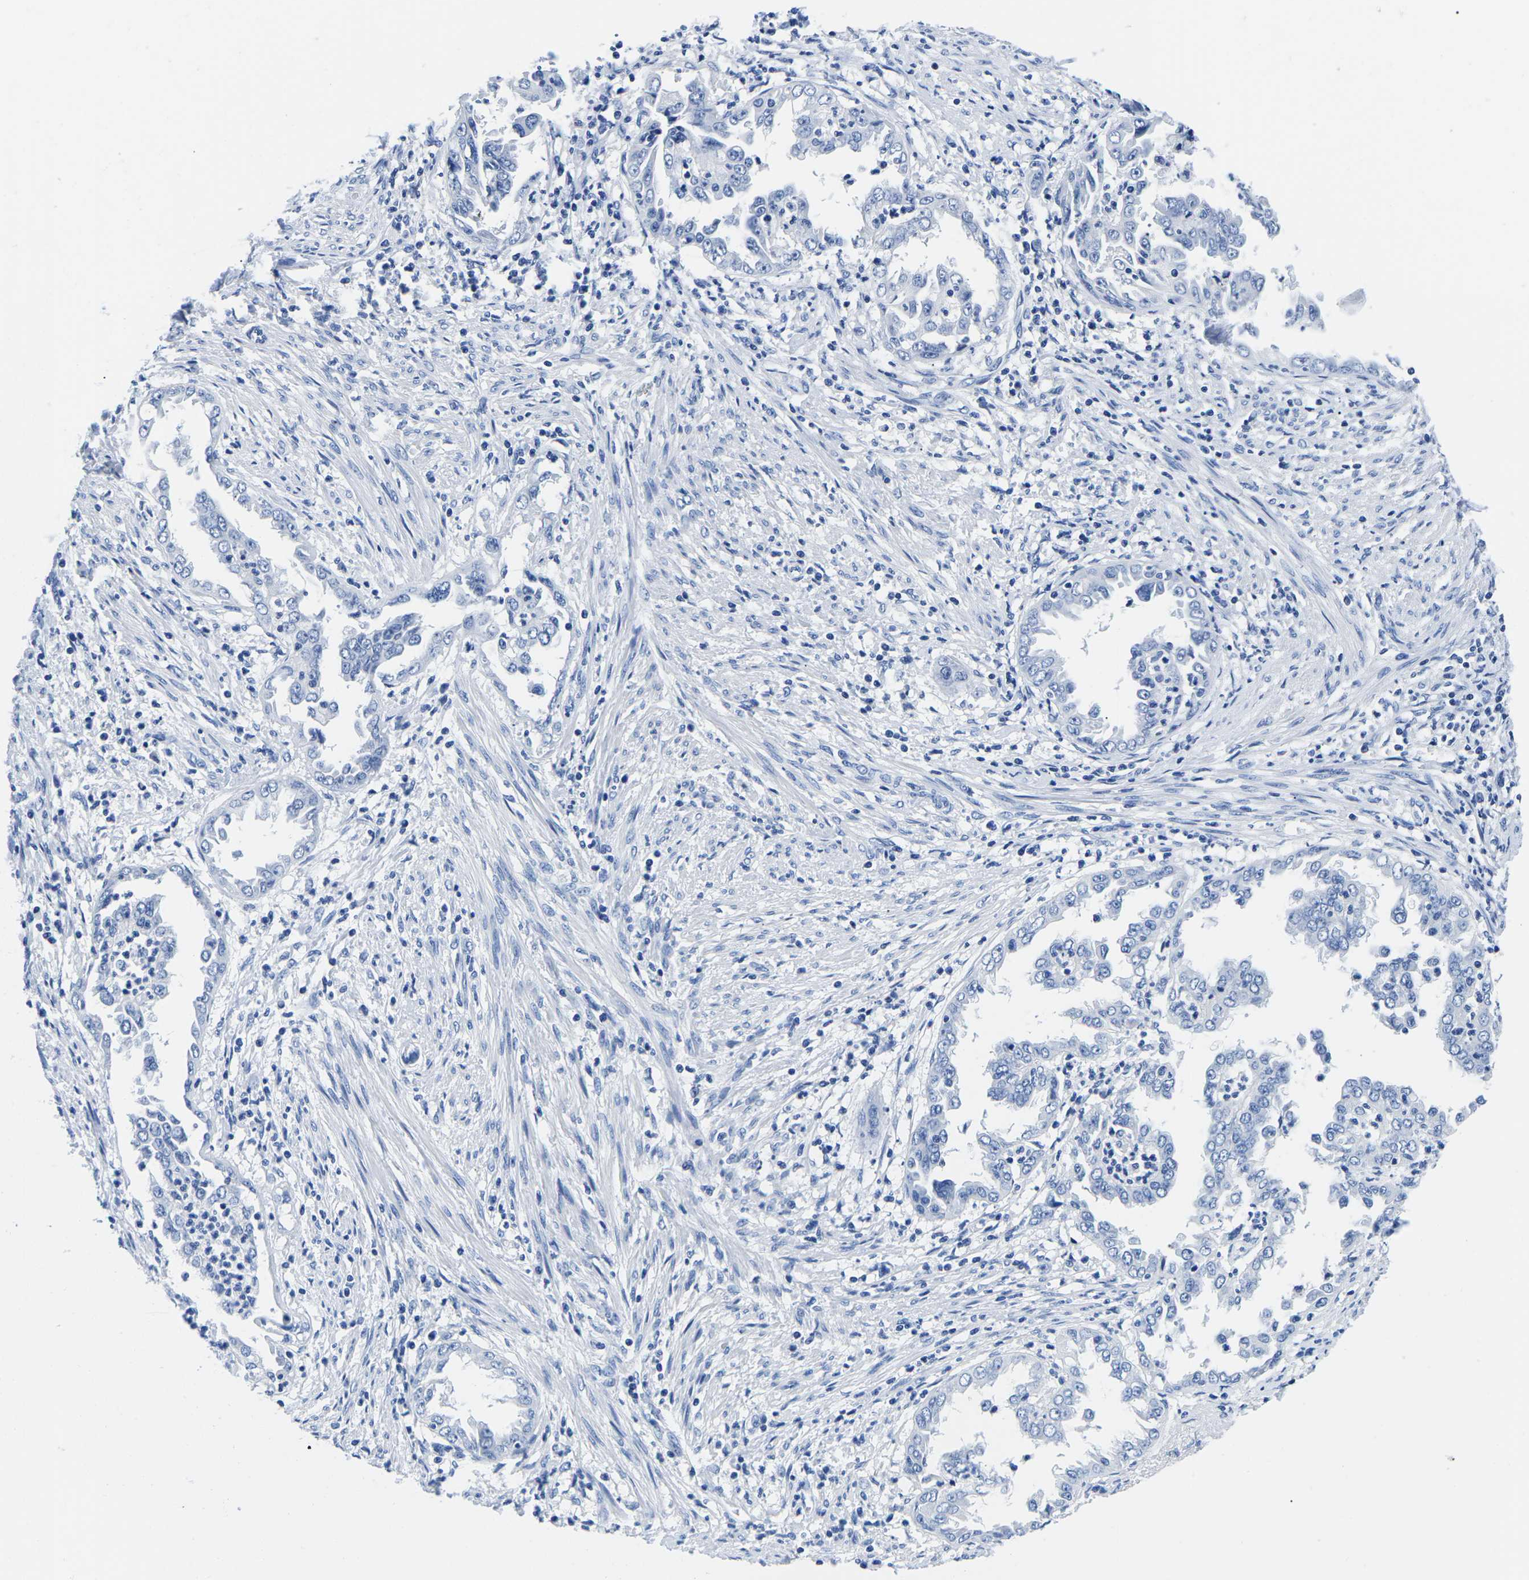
{"staining": {"intensity": "negative", "quantity": "none", "location": "none"}, "tissue": "endometrial cancer", "cell_type": "Tumor cells", "image_type": "cancer", "snomed": [{"axis": "morphology", "description": "Adenocarcinoma, NOS"}, {"axis": "topography", "description": "Endometrium"}], "caption": "Tumor cells are negative for brown protein staining in endometrial adenocarcinoma.", "gene": "CYP1A2", "patient": {"sex": "female", "age": 85}}